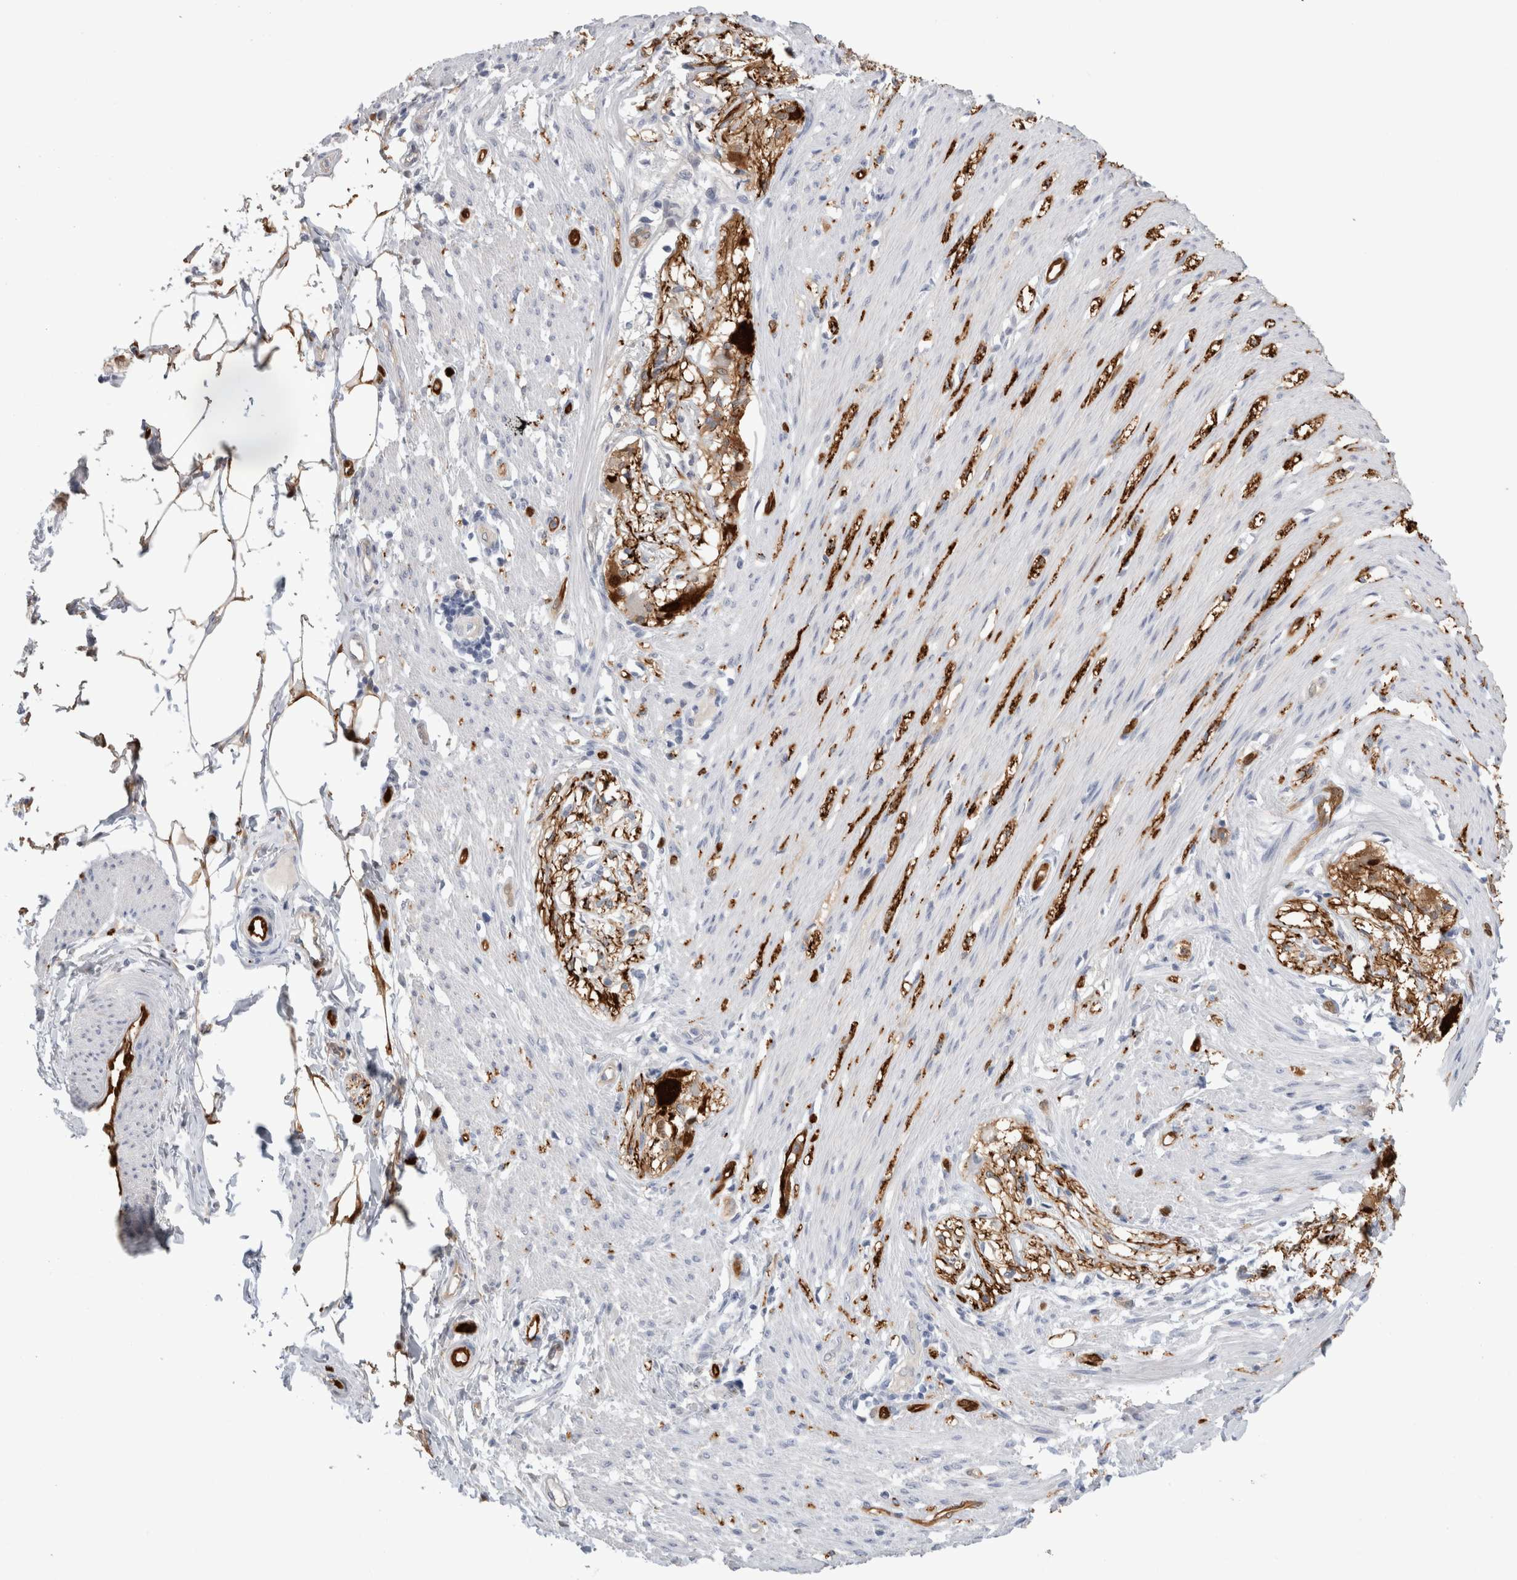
{"staining": {"intensity": "negative", "quantity": "none", "location": "none"}, "tissue": "smooth muscle", "cell_type": "Smooth muscle cells", "image_type": "normal", "snomed": [{"axis": "morphology", "description": "Normal tissue, NOS"}, {"axis": "morphology", "description": "Adenocarcinoma, NOS"}, {"axis": "topography", "description": "Smooth muscle"}, {"axis": "topography", "description": "Colon"}], "caption": "IHC micrograph of normal smooth muscle: smooth muscle stained with DAB exhibits no significant protein expression in smooth muscle cells. (IHC, brightfield microscopy, high magnification).", "gene": "NAPEPLD", "patient": {"sex": "male", "age": 14}}